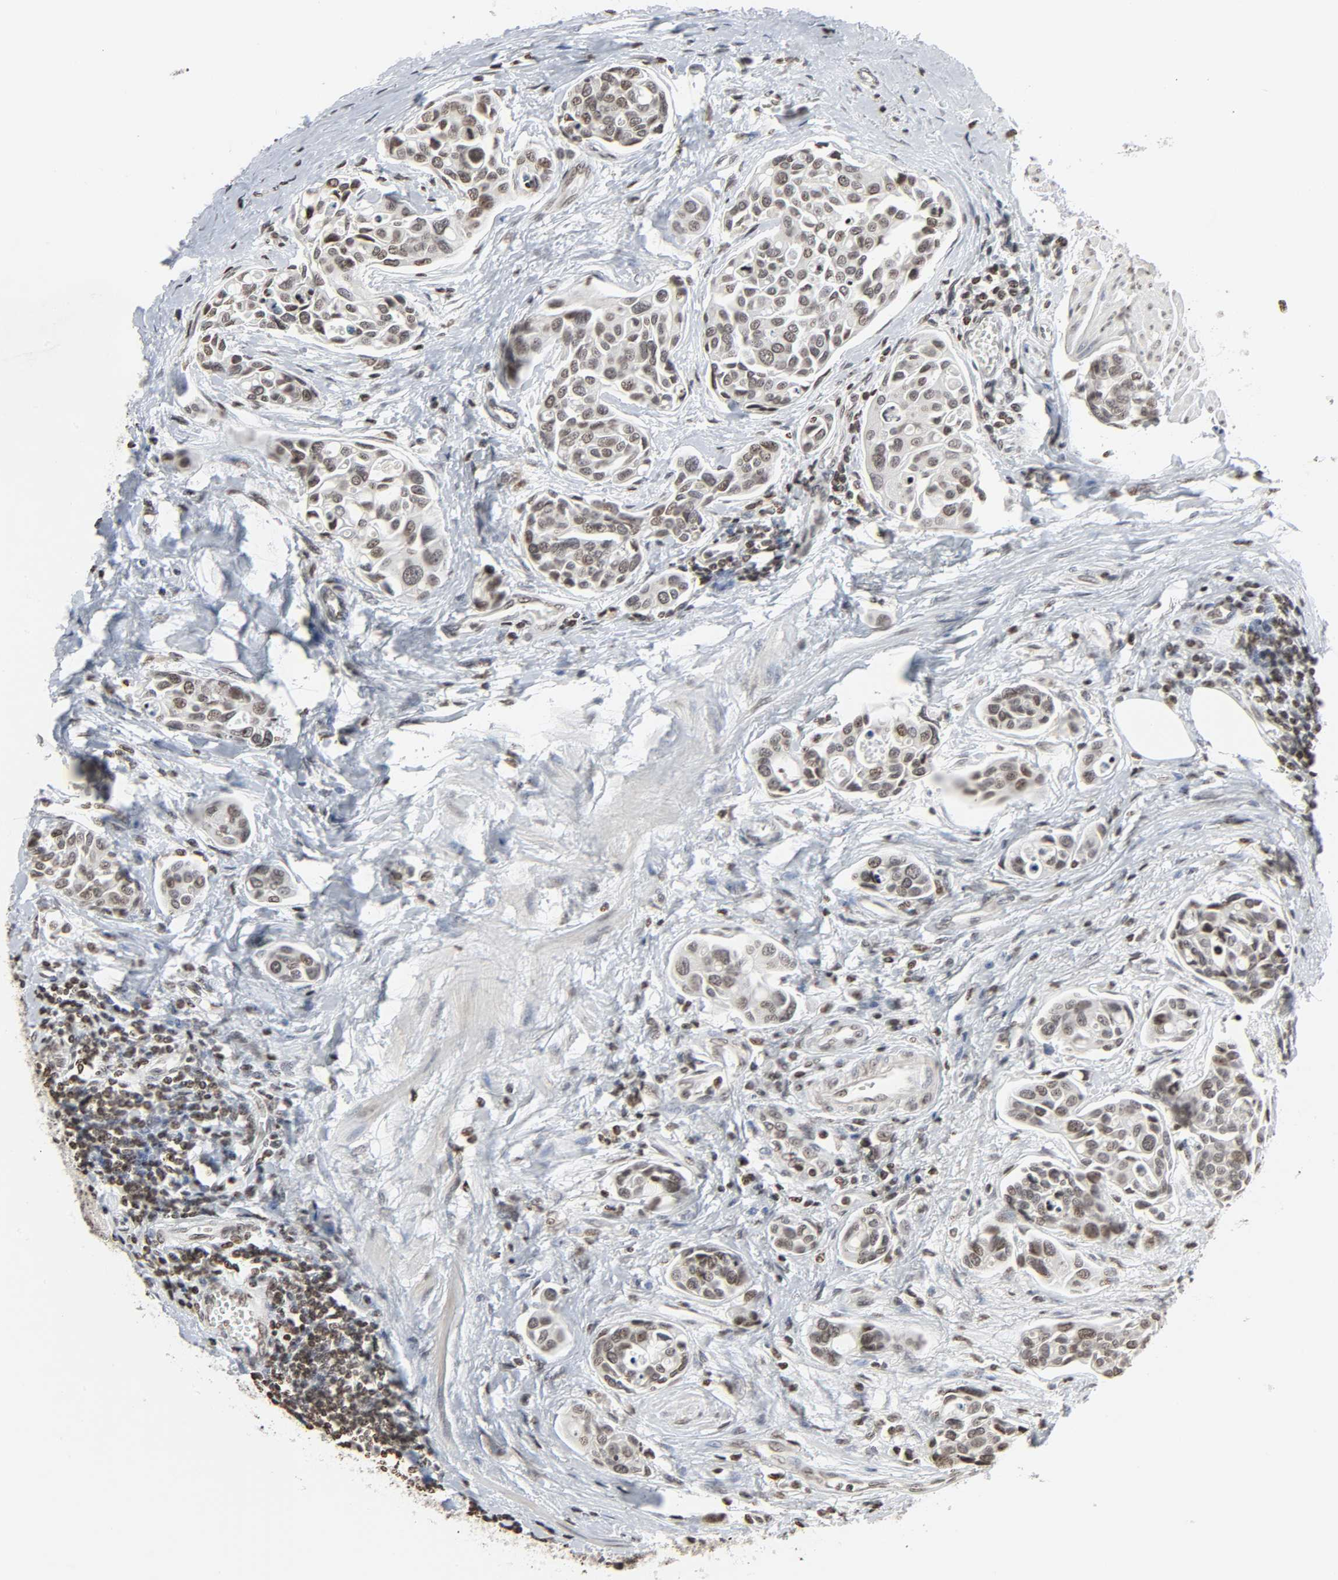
{"staining": {"intensity": "moderate", "quantity": ">75%", "location": "nuclear"}, "tissue": "urothelial cancer", "cell_type": "Tumor cells", "image_type": "cancer", "snomed": [{"axis": "morphology", "description": "Urothelial carcinoma, High grade"}, {"axis": "topography", "description": "Urinary bladder"}], "caption": "A medium amount of moderate nuclear expression is appreciated in approximately >75% of tumor cells in urothelial cancer tissue.", "gene": "ELAVL1", "patient": {"sex": "male", "age": 78}}